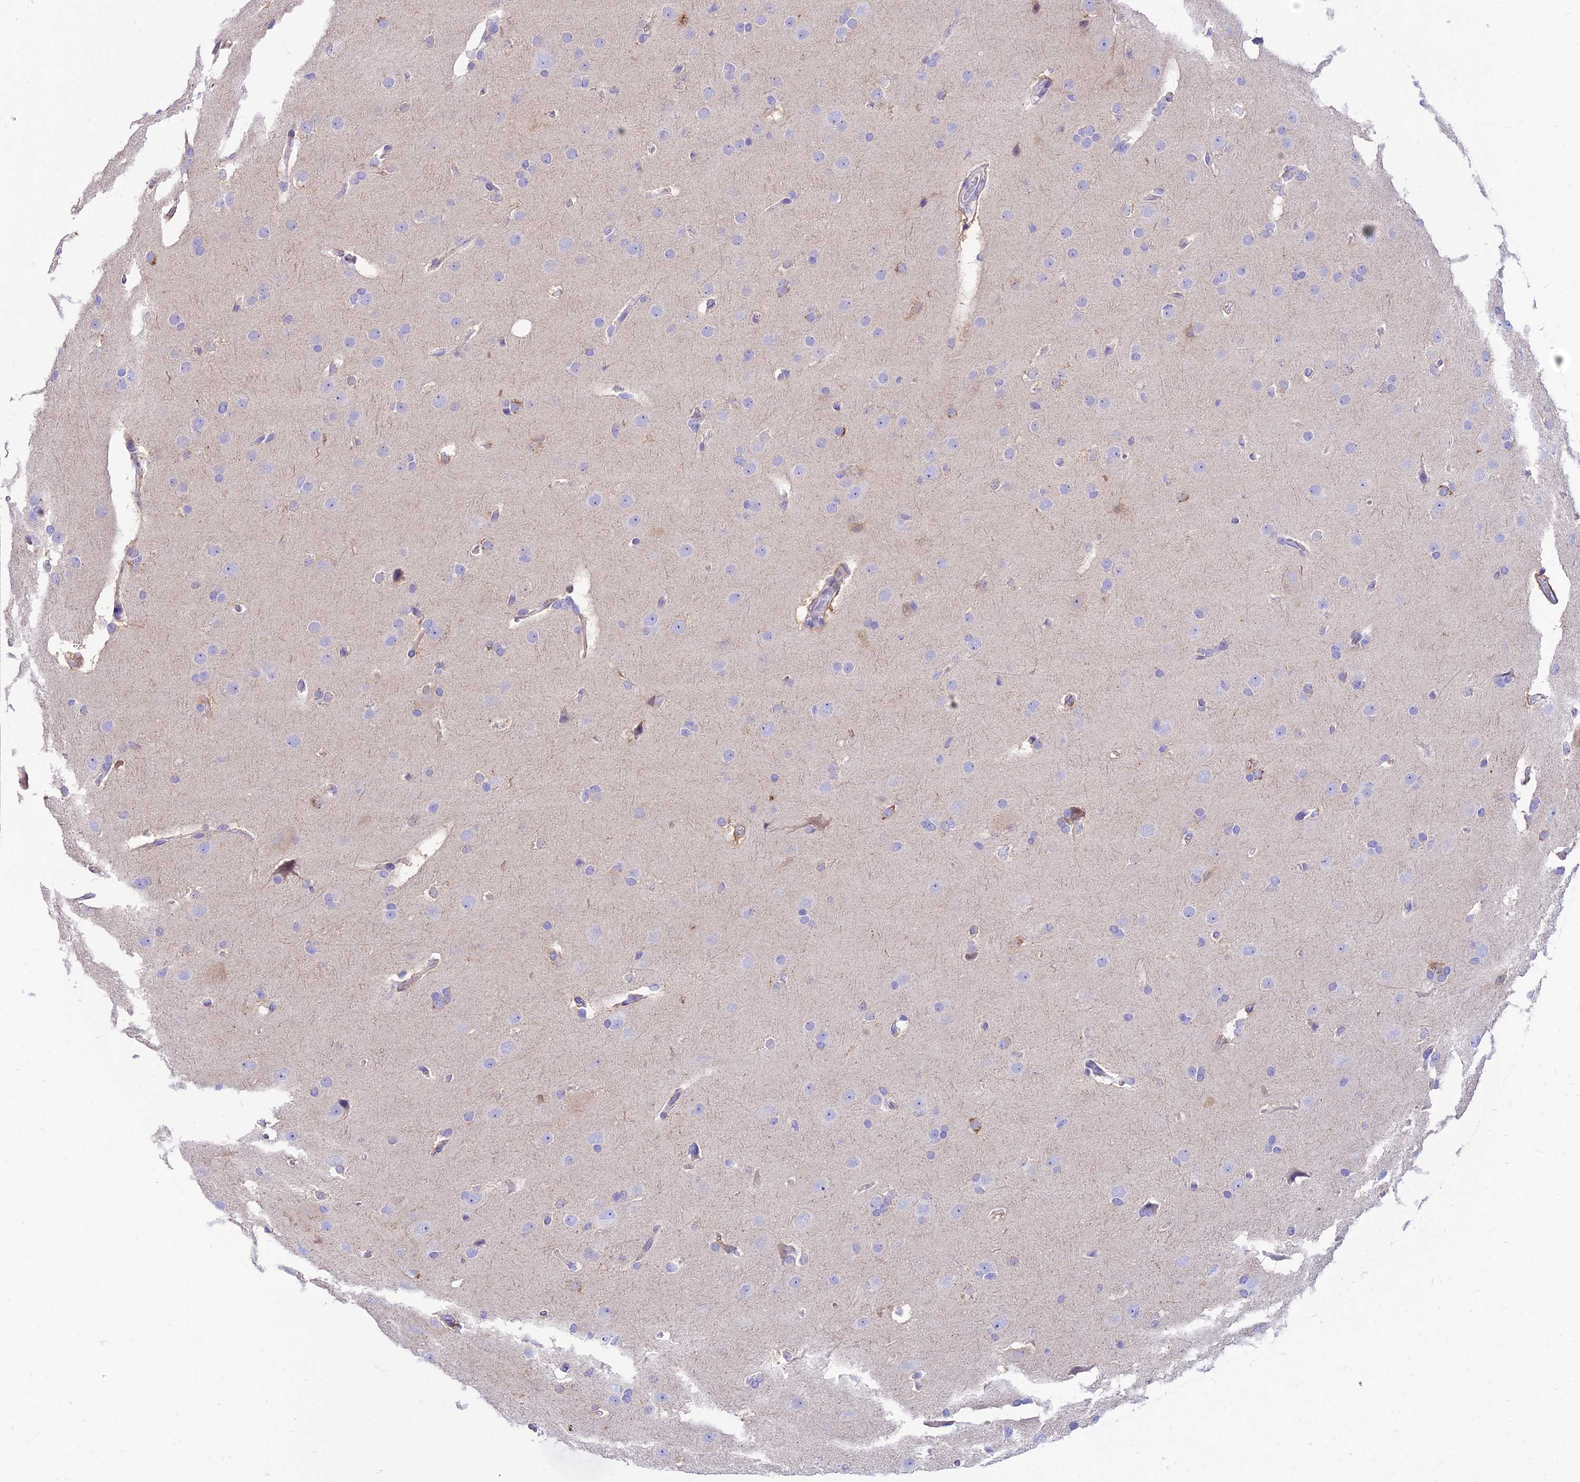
{"staining": {"intensity": "negative", "quantity": "none", "location": "none"}, "tissue": "glioma", "cell_type": "Tumor cells", "image_type": "cancer", "snomed": [{"axis": "morphology", "description": "Glioma, malignant, Low grade"}, {"axis": "topography", "description": "Brain"}], "caption": "Human glioma stained for a protein using immunohistochemistry (IHC) exhibits no expression in tumor cells.", "gene": "TAC3", "patient": {"sex": "female", "age": 37}}